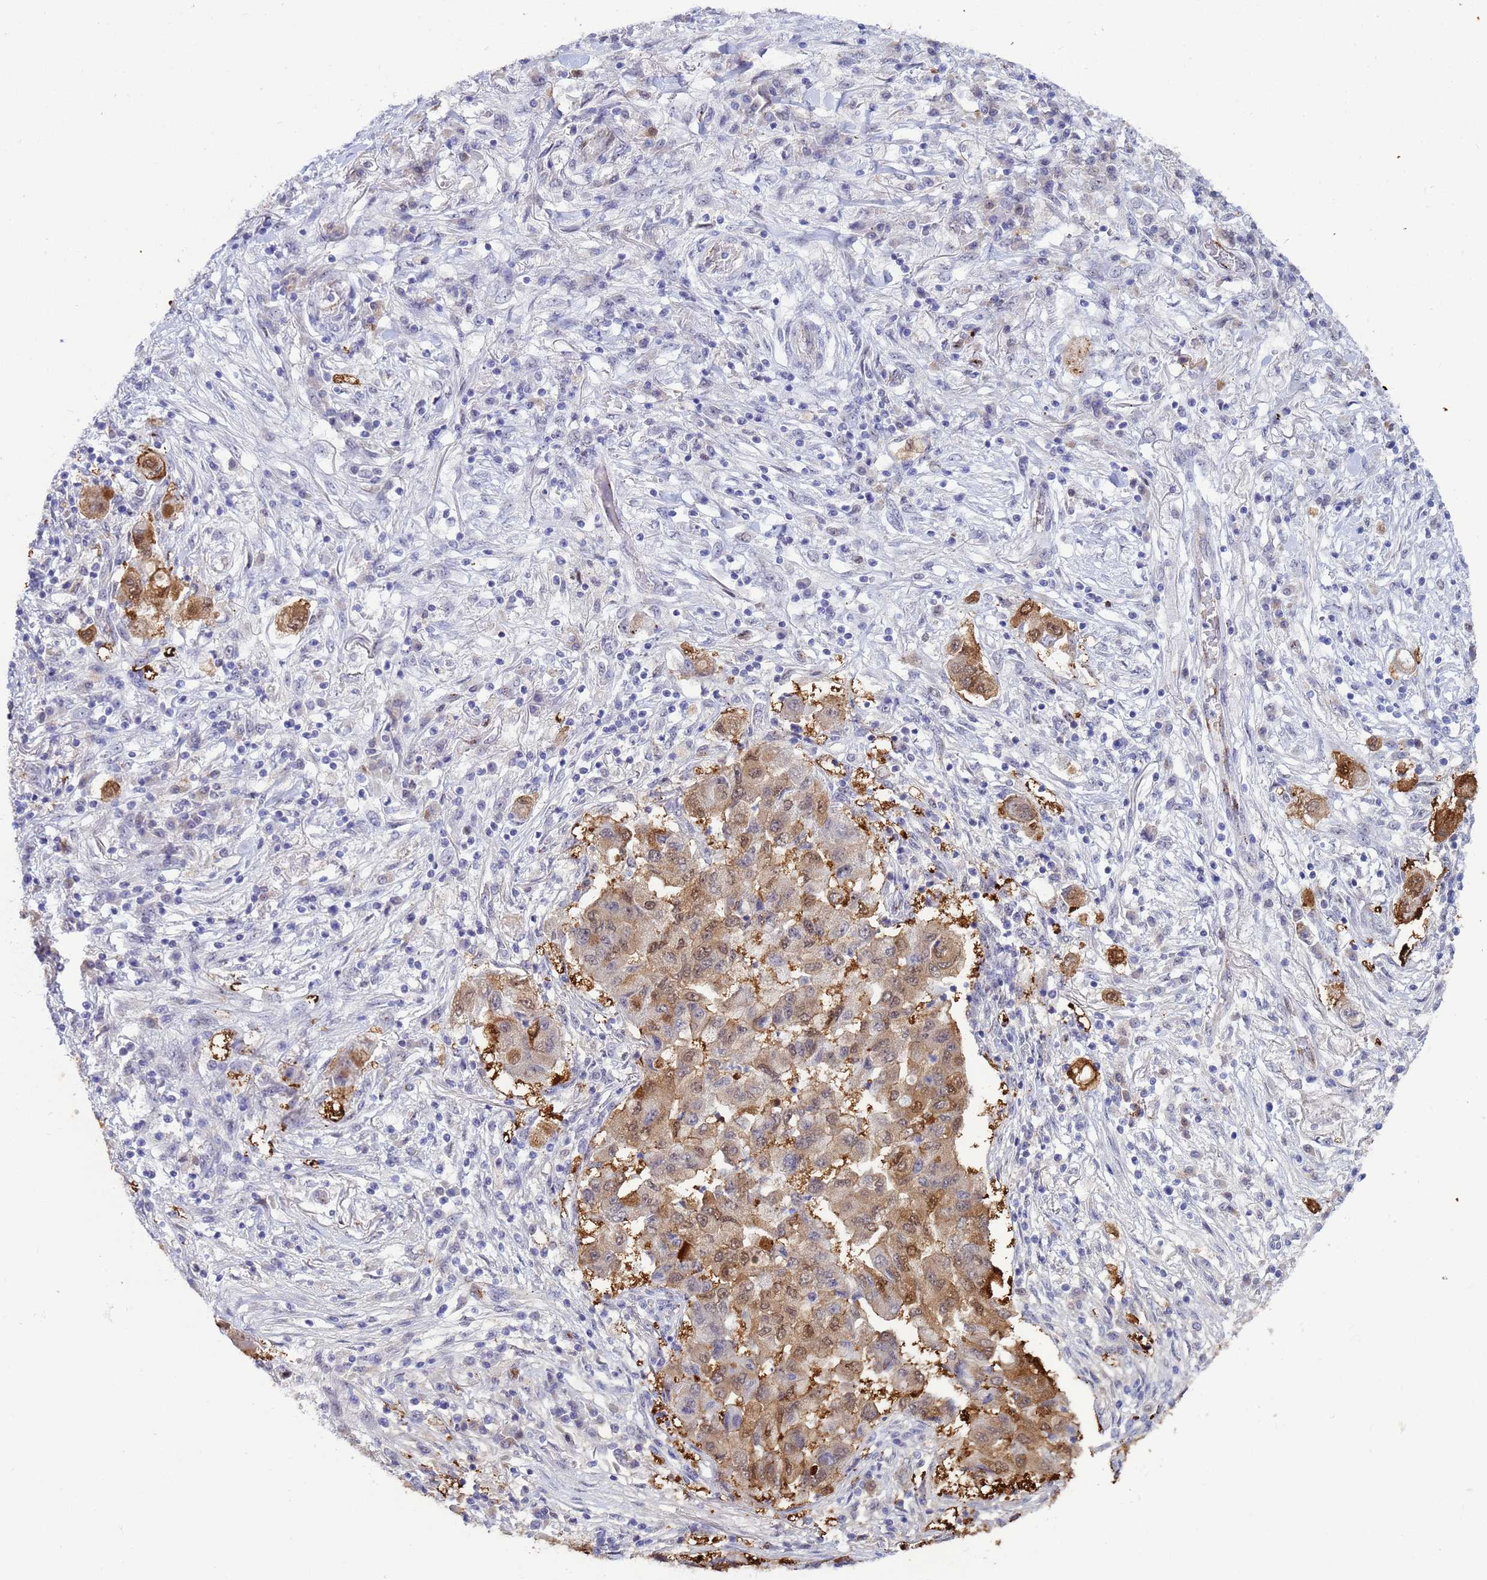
{"staining": {"intensity": "moderate", "quantity": ">75%", "location": "cytoplasmic/membranous,nuclear"}, "tissue": "lung cancer", "cell_type": "Tumor cells", "image_type": "cancer", "snomed": [{"axis": "morphology", "description": "Squamous cell carcinoma, NOS"}, {"axis": "topography", "description": "Lung"}], "caption": "Immunohistochemistry (IHC) of lung cancer reveals medium levels of moderate cytoplasmic/membranous and nuclear positivity in approximately >75% of tumor cells. (Stains: DAB in brown, nuclei in blue, Microscopy: brightfield microscopy at high magnification).", "gene": "SLC25A37", "patient": {"sex": "male", "age": 74}}